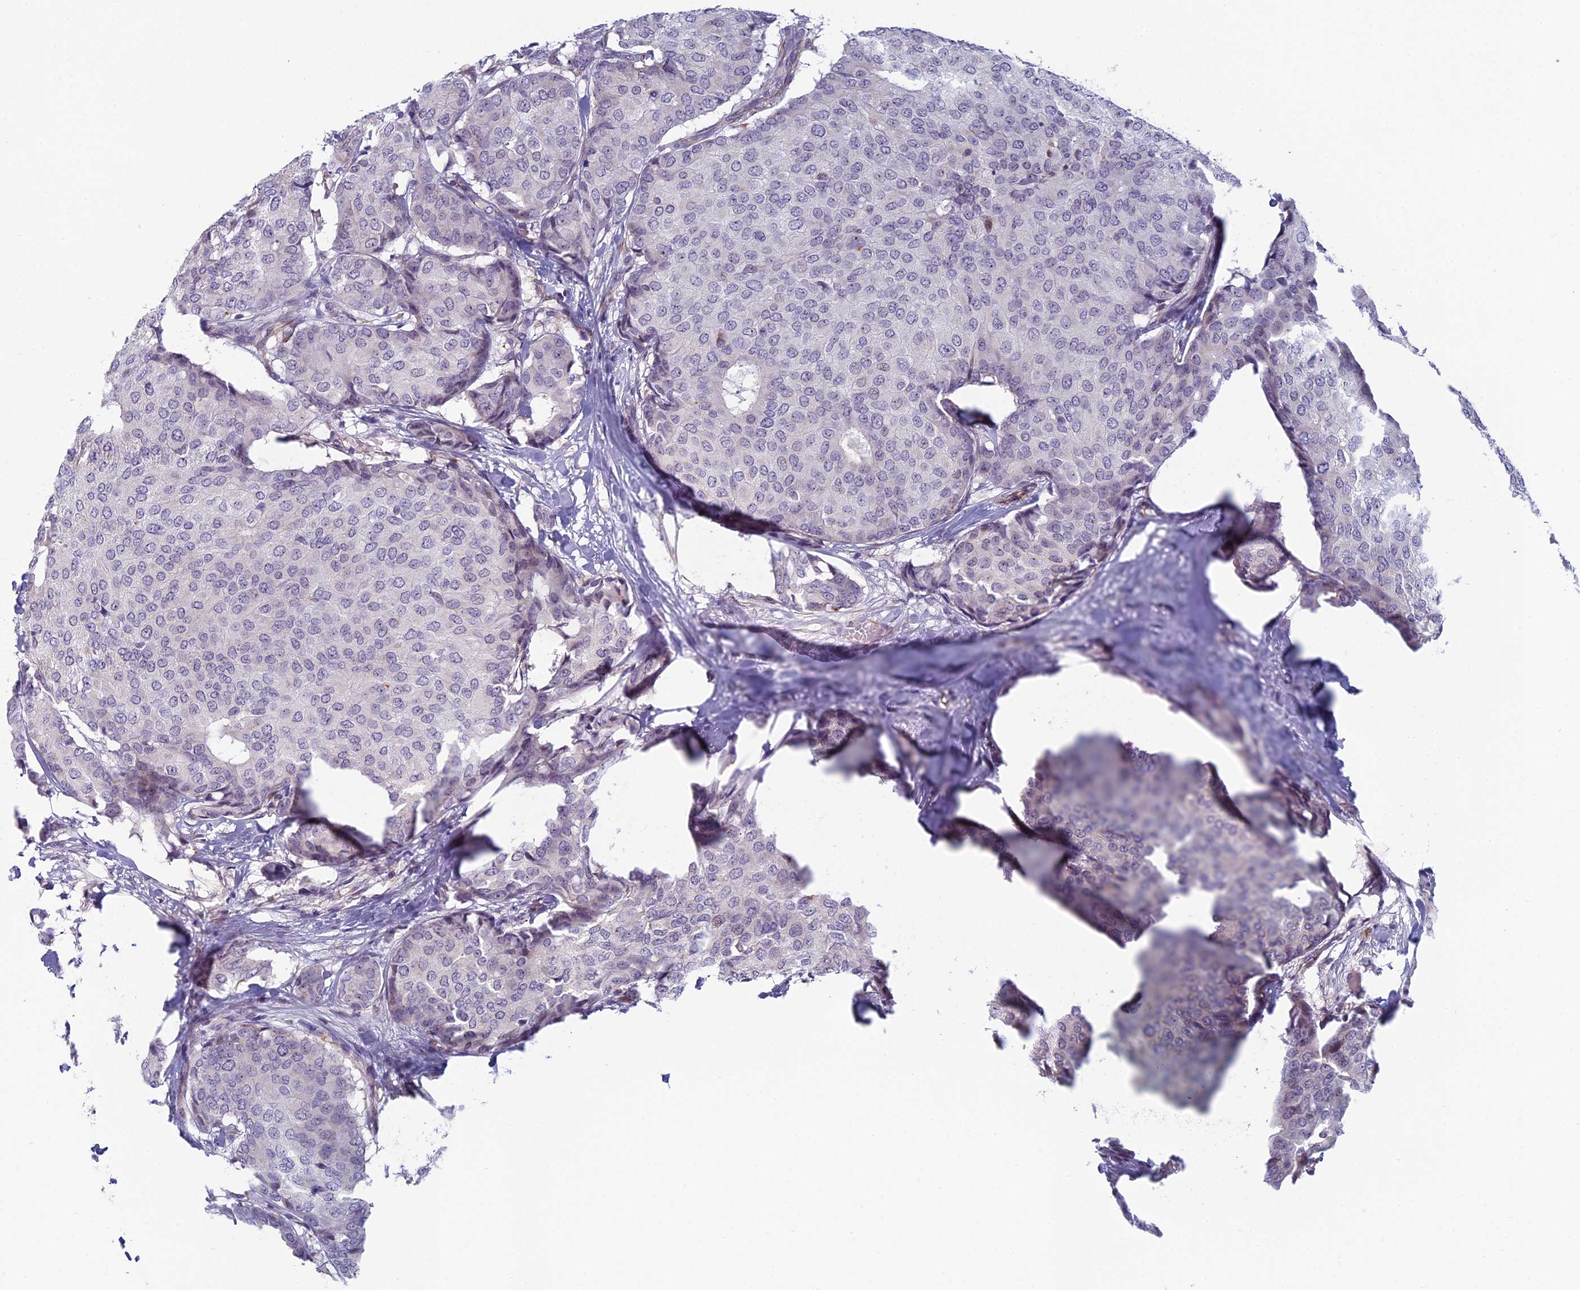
{"staining": {"intensity": "negative", "quantity": "none", "location": "none"}, "tissue": "breast cancer", "cell_type": "Tumor cells", "image_type": "cancer", "snomed": [{"axis": "morphology", "description": "Duct carcinoma"}, {"axis": "topography", "description": "Breast"}], "caption": "Tumor cells are negative for brown protein staining in breast cancer (intraductal carcinoma).", "gene": "NOC2L", "patient": {"sex": "female", "age": 75}}